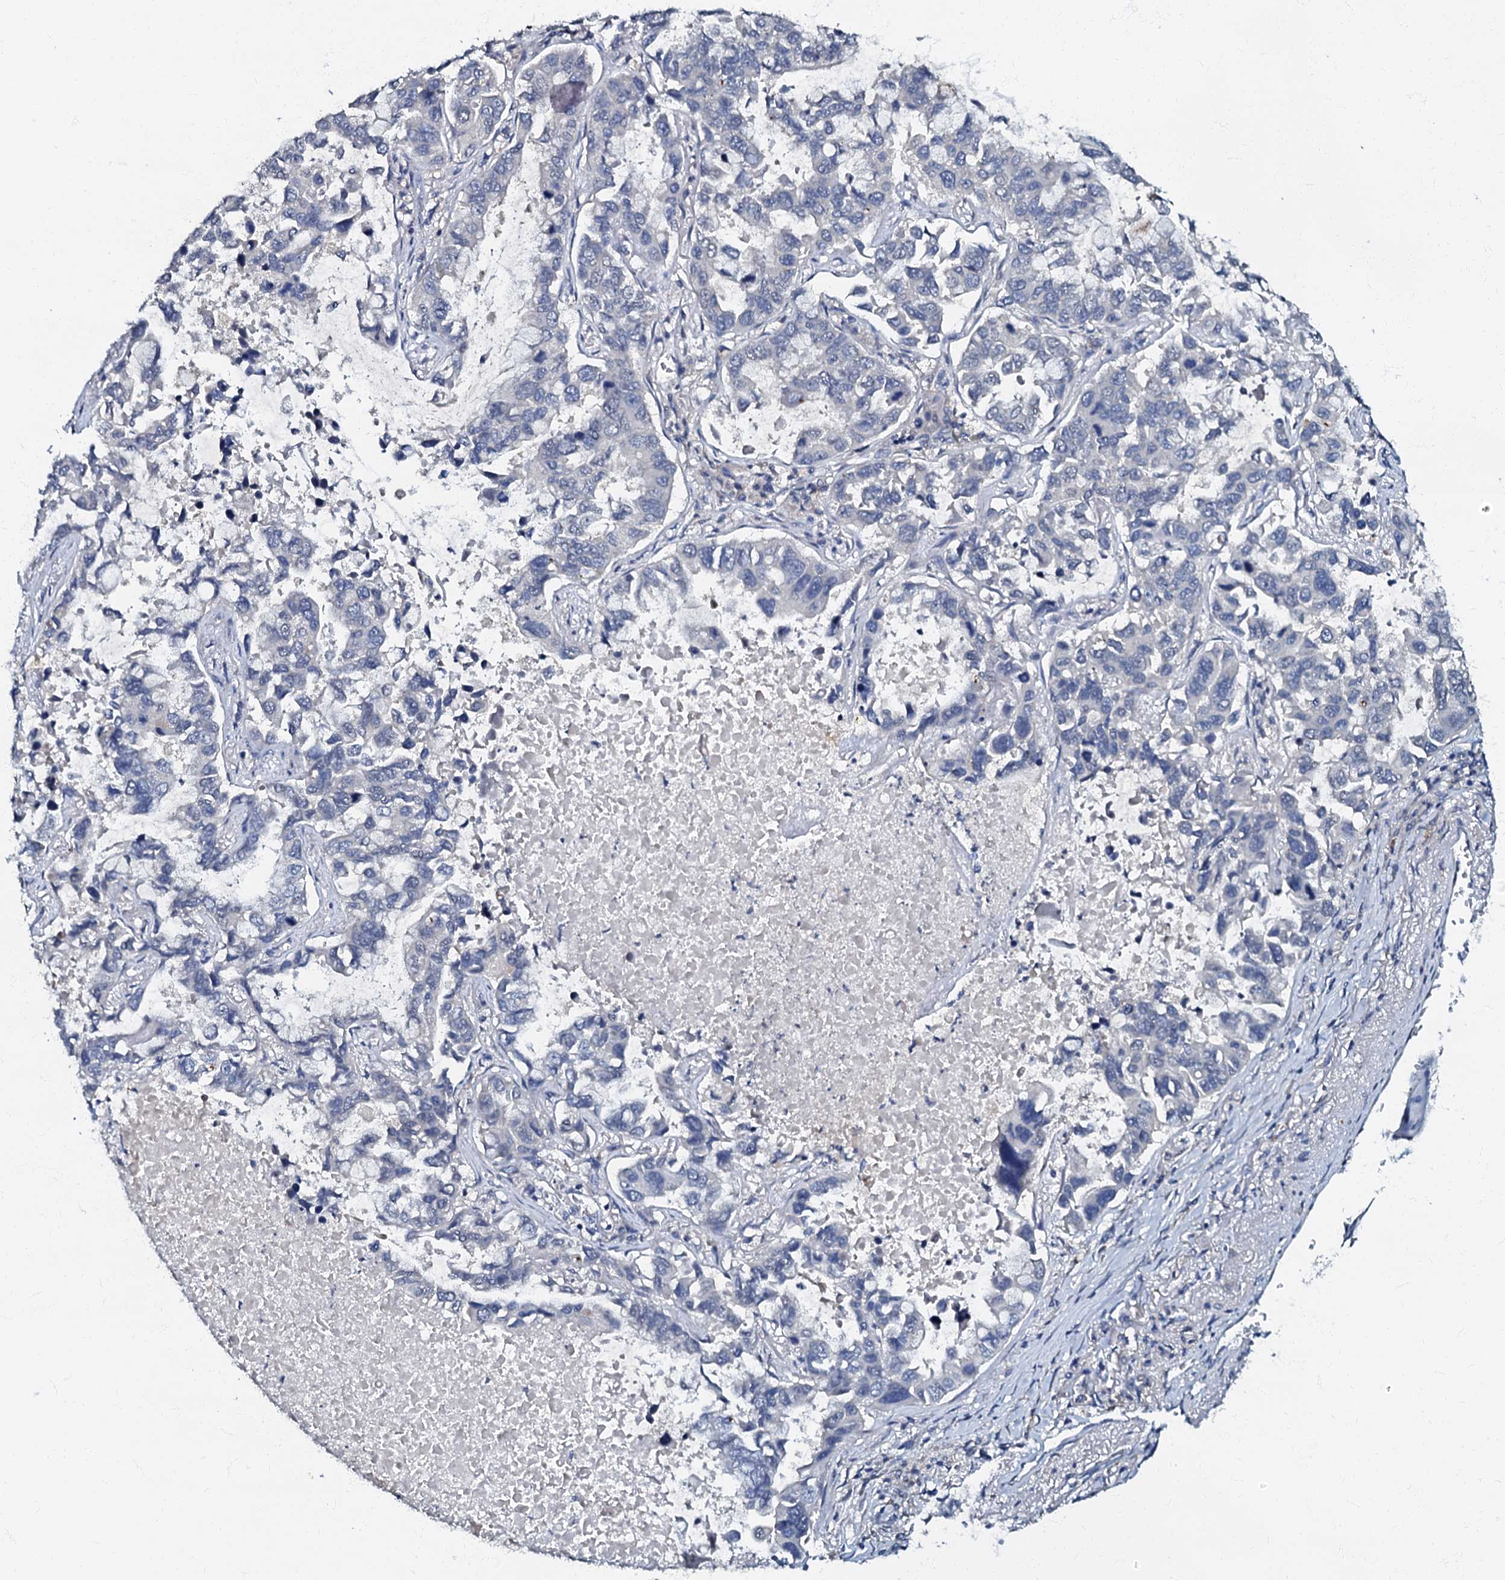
{"staining": {"intensity": "negative", "quantity": "none", "location": "none"}, "tissue": "lung cancer", "cell_type": "Tumor cells", "image_type": "cancer", "snomed": [{"axis": "morphology", "description": "Adenocarcinoma, NOS"}, {"axis": "topography", "description": "Lung"}], "caption": "Immunohistochemistry (IHC) of lung adenocarcinoma shows no expression in tumor cells.", "gene": "OLAH", "patient": {"sex": "male", "age": 64}}